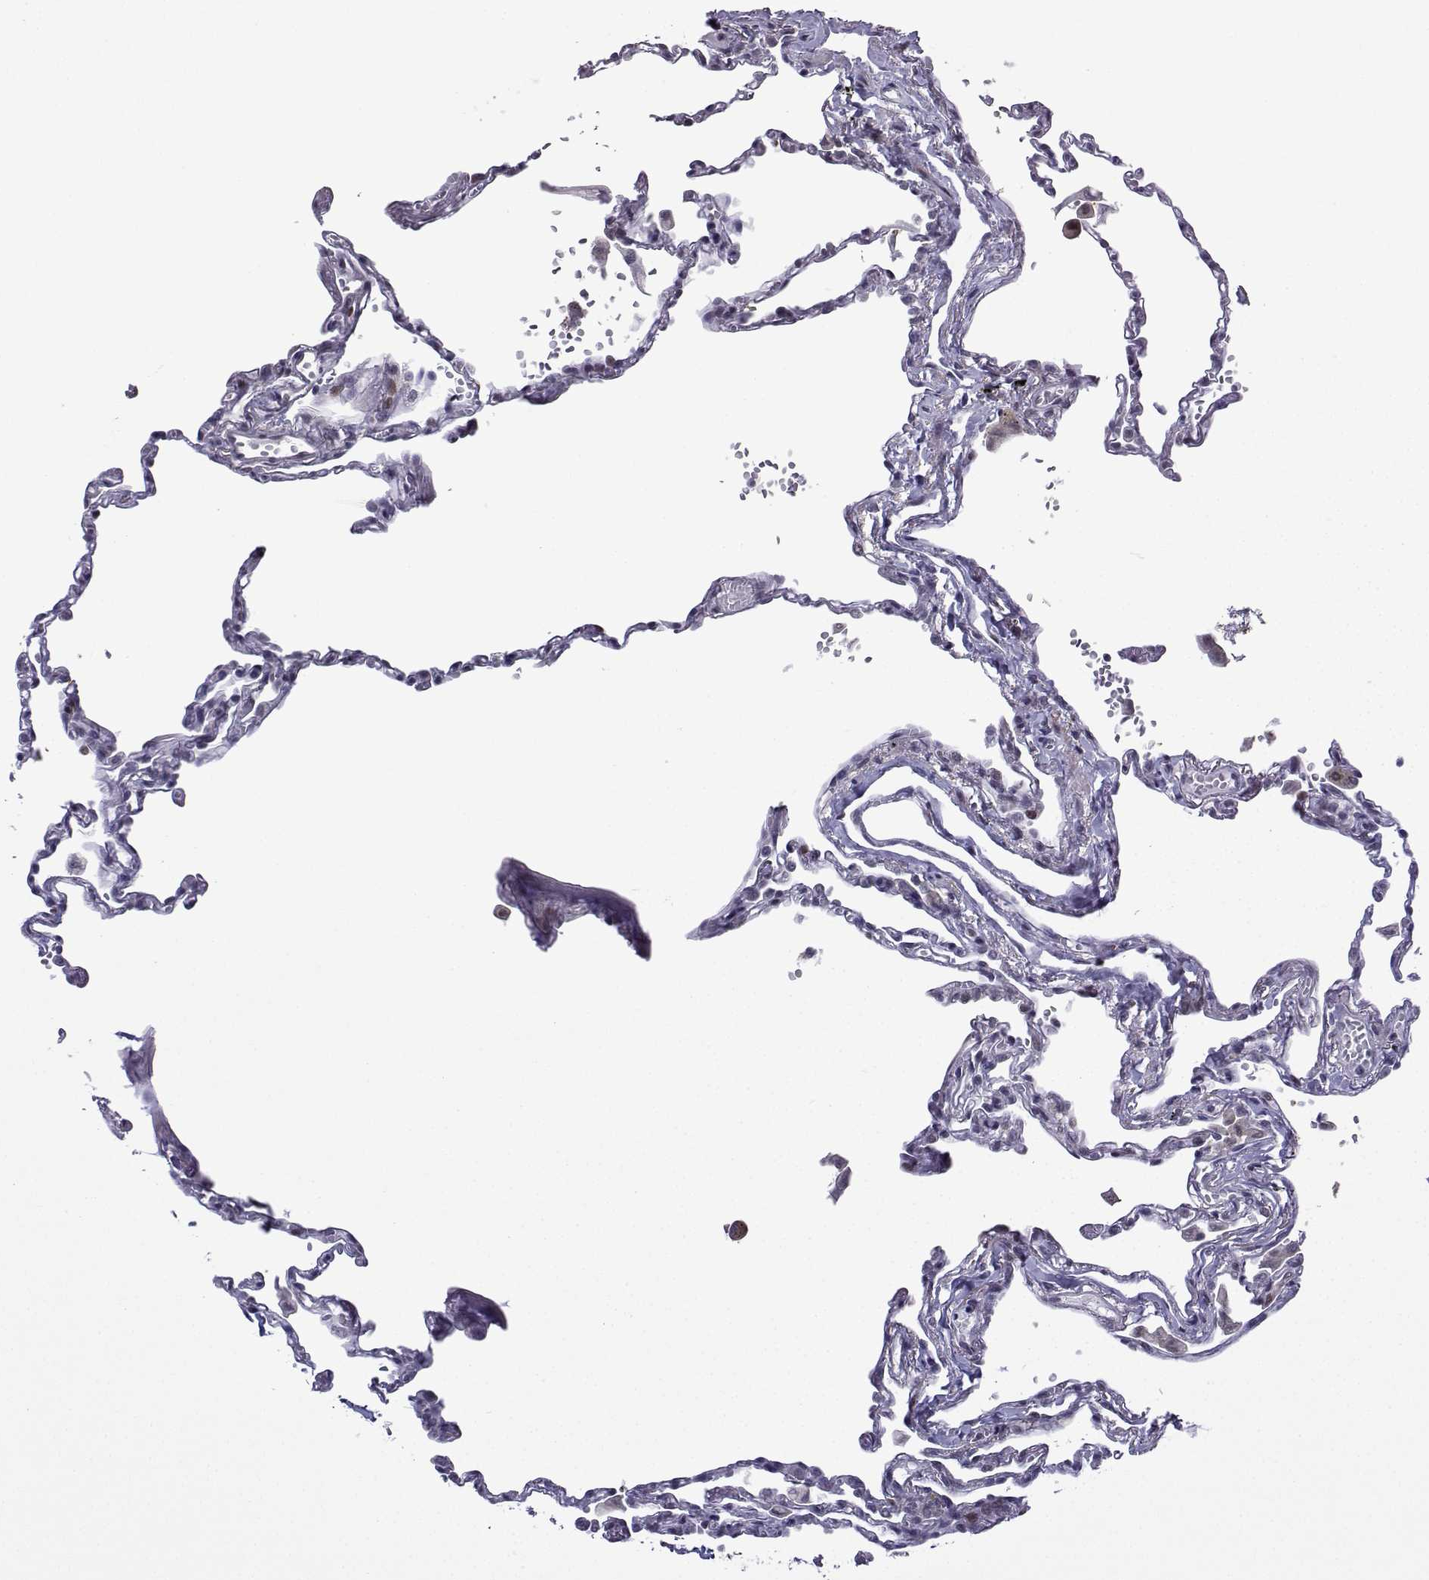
{"staining": {"intensity": "moderate", "quantity": "<25%", "location": "nuclear"}, "tissue": "lung", "cell_type": "Alveolar cells", "image_type": "normal", "snomed": [{"axis": "morphology", "description": "Normal tissue, NOS"}, {"axis": "topography", "description": "Lung"}], "caption": "A high-resolution photomicrograph shows immunohistochemistry (IHC) staining of benign lung, which shows moderate nuclear positivity in about <25% of alveolar cells.", "gene": "FGF3", "patient": {"sex": "male", "age": 78}}